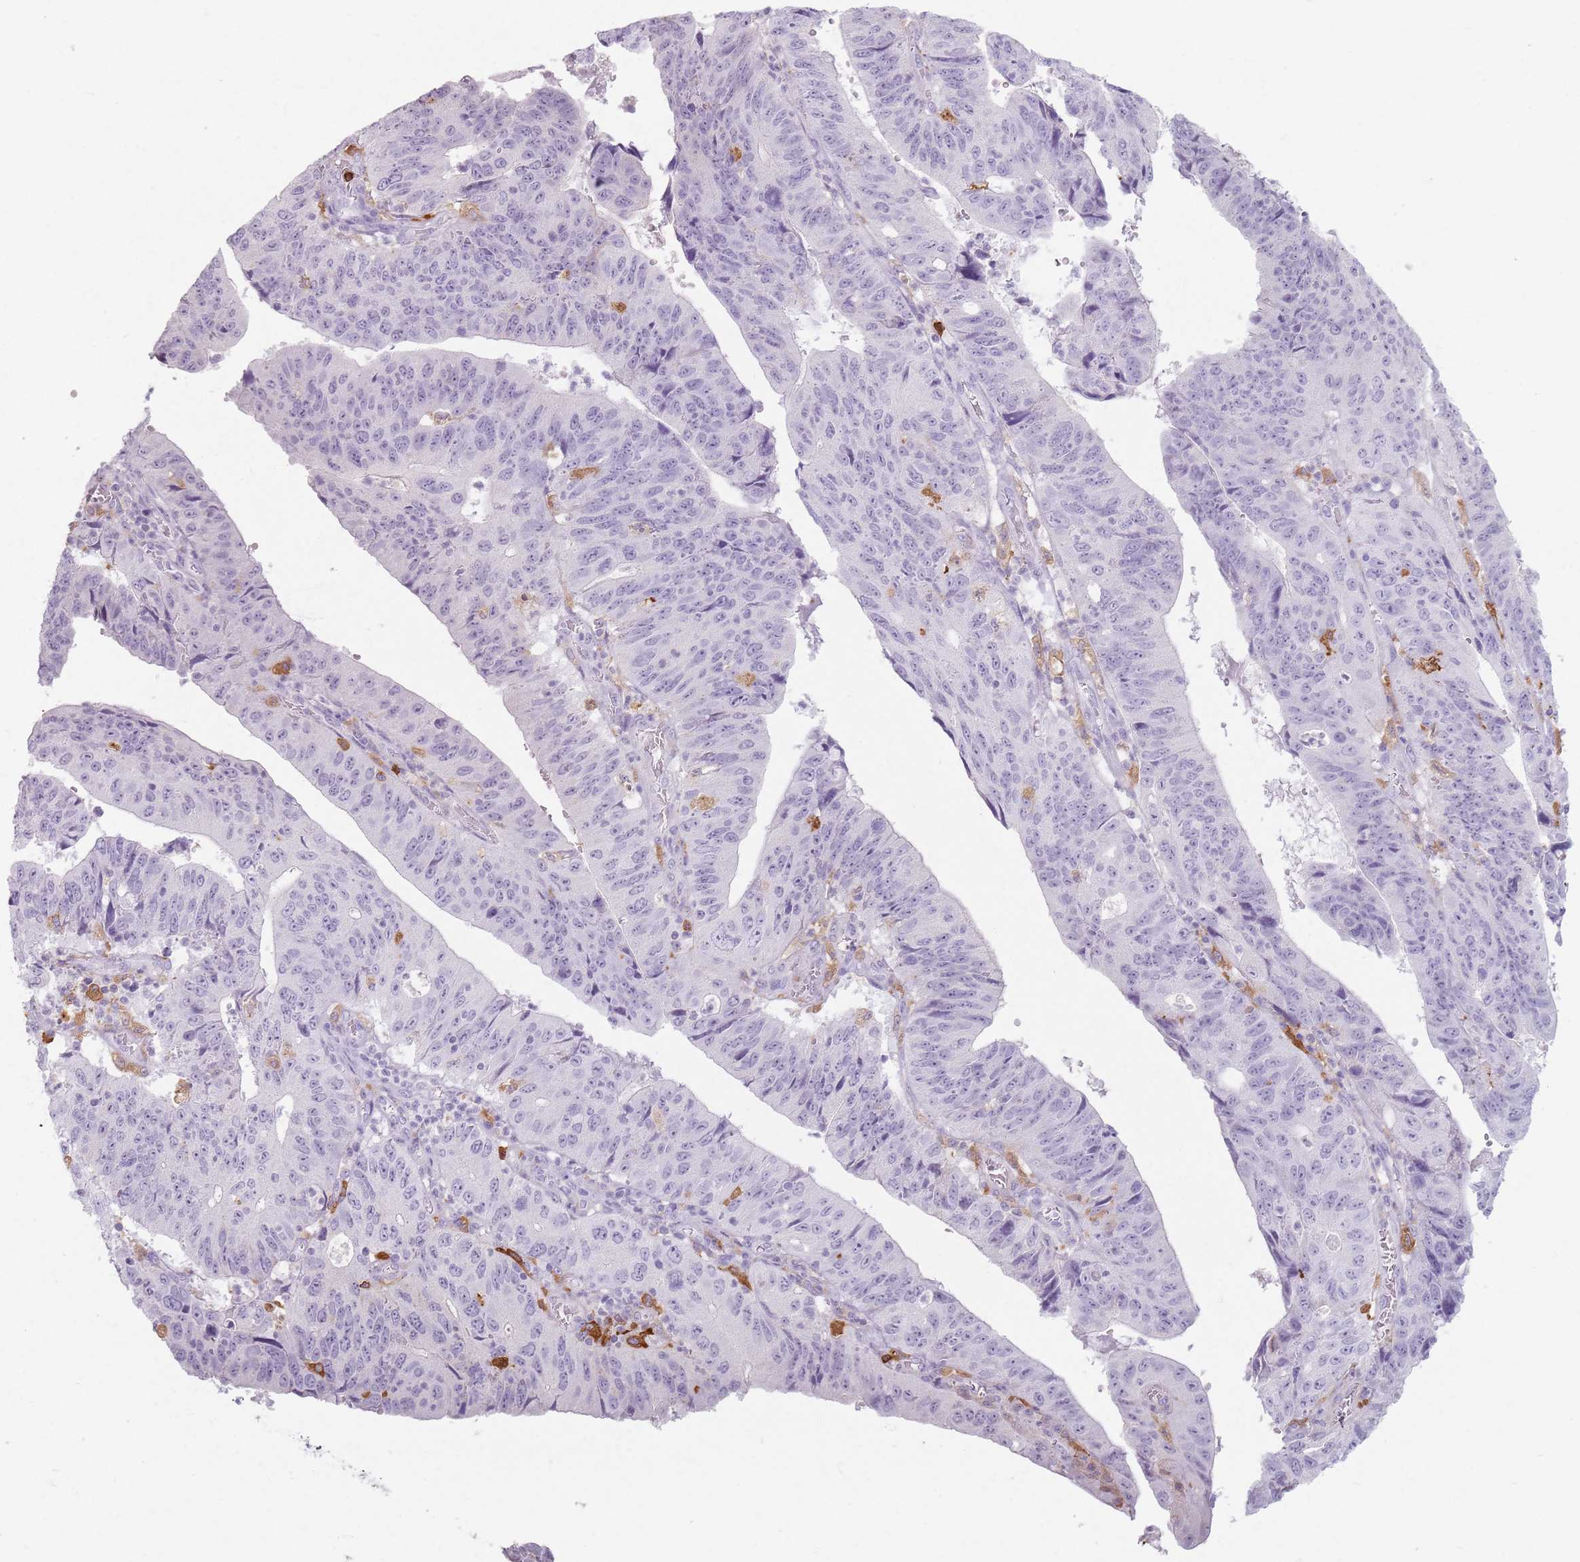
{"staining": {"intensity": "negative", "quantity": "none", "location": "none"}, "tissue": "stomach cancer", "cell_type": "Tumor cells", "image_type": "cancer", "snomed": [{"axis": "morphology", "description": "Adenocarcinoma, NOS"}, {"axis": "topography", "description": "Stomach"}], "caption": "IHC of stomach cancer exhibits no positivity in tumor cells.", "gene": "GDPGP1", "patient": {"sex": "male", "age": 59}}